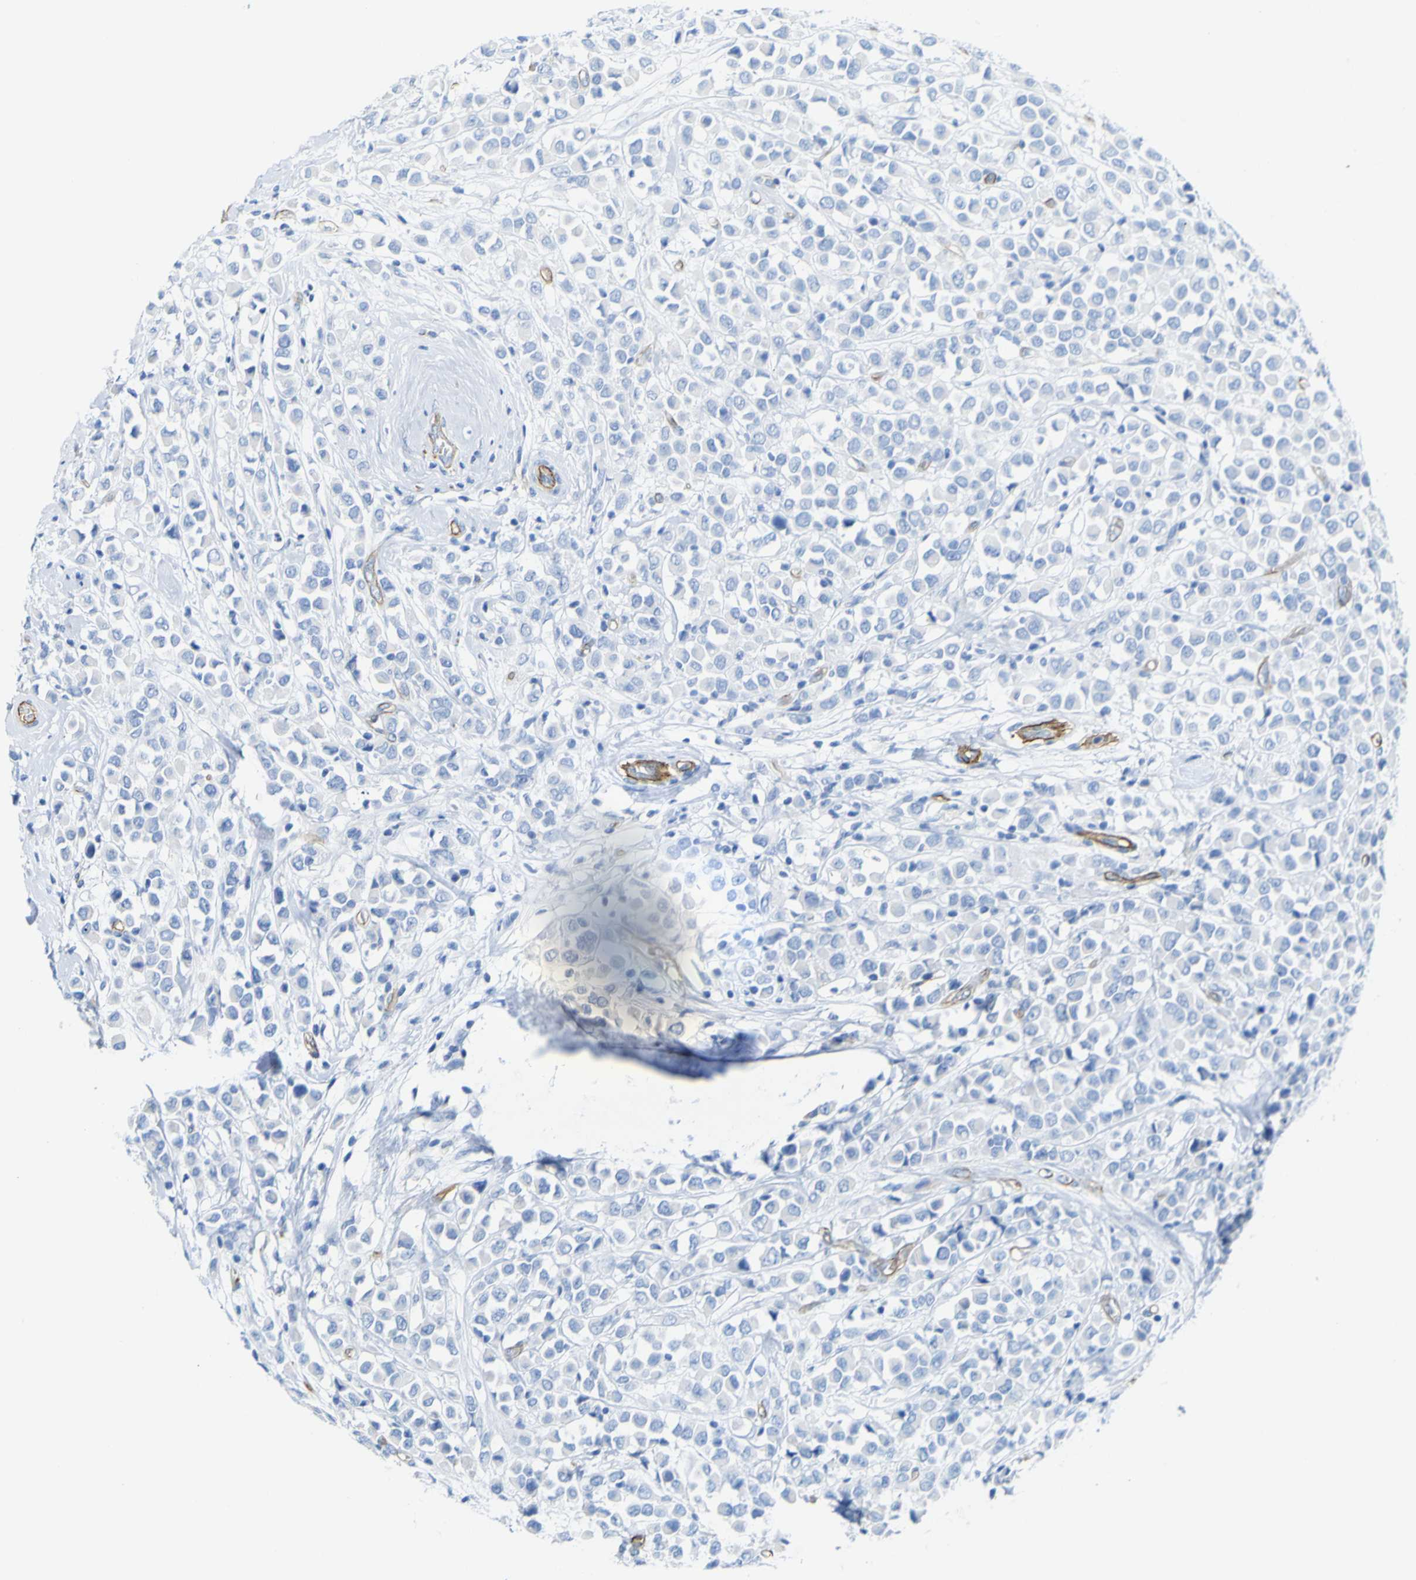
{"staining": {"intensity": "negative", "quantity": "none", "location": "none"}, "tissue": "breast cancer", "cell_type": "Tumor cells", "image_type": "cancer", "snomed": [{"axis": "morphology", "description": "Duct carcinoma"}, {"axis": "topography", "description": "Breast"}], "caption": "This is an IHC image of human breast intraductal carcinoma. There is no staining in tumor cells.", "gene": "CD93", "patient": {"sex": "female", "age": 61}}